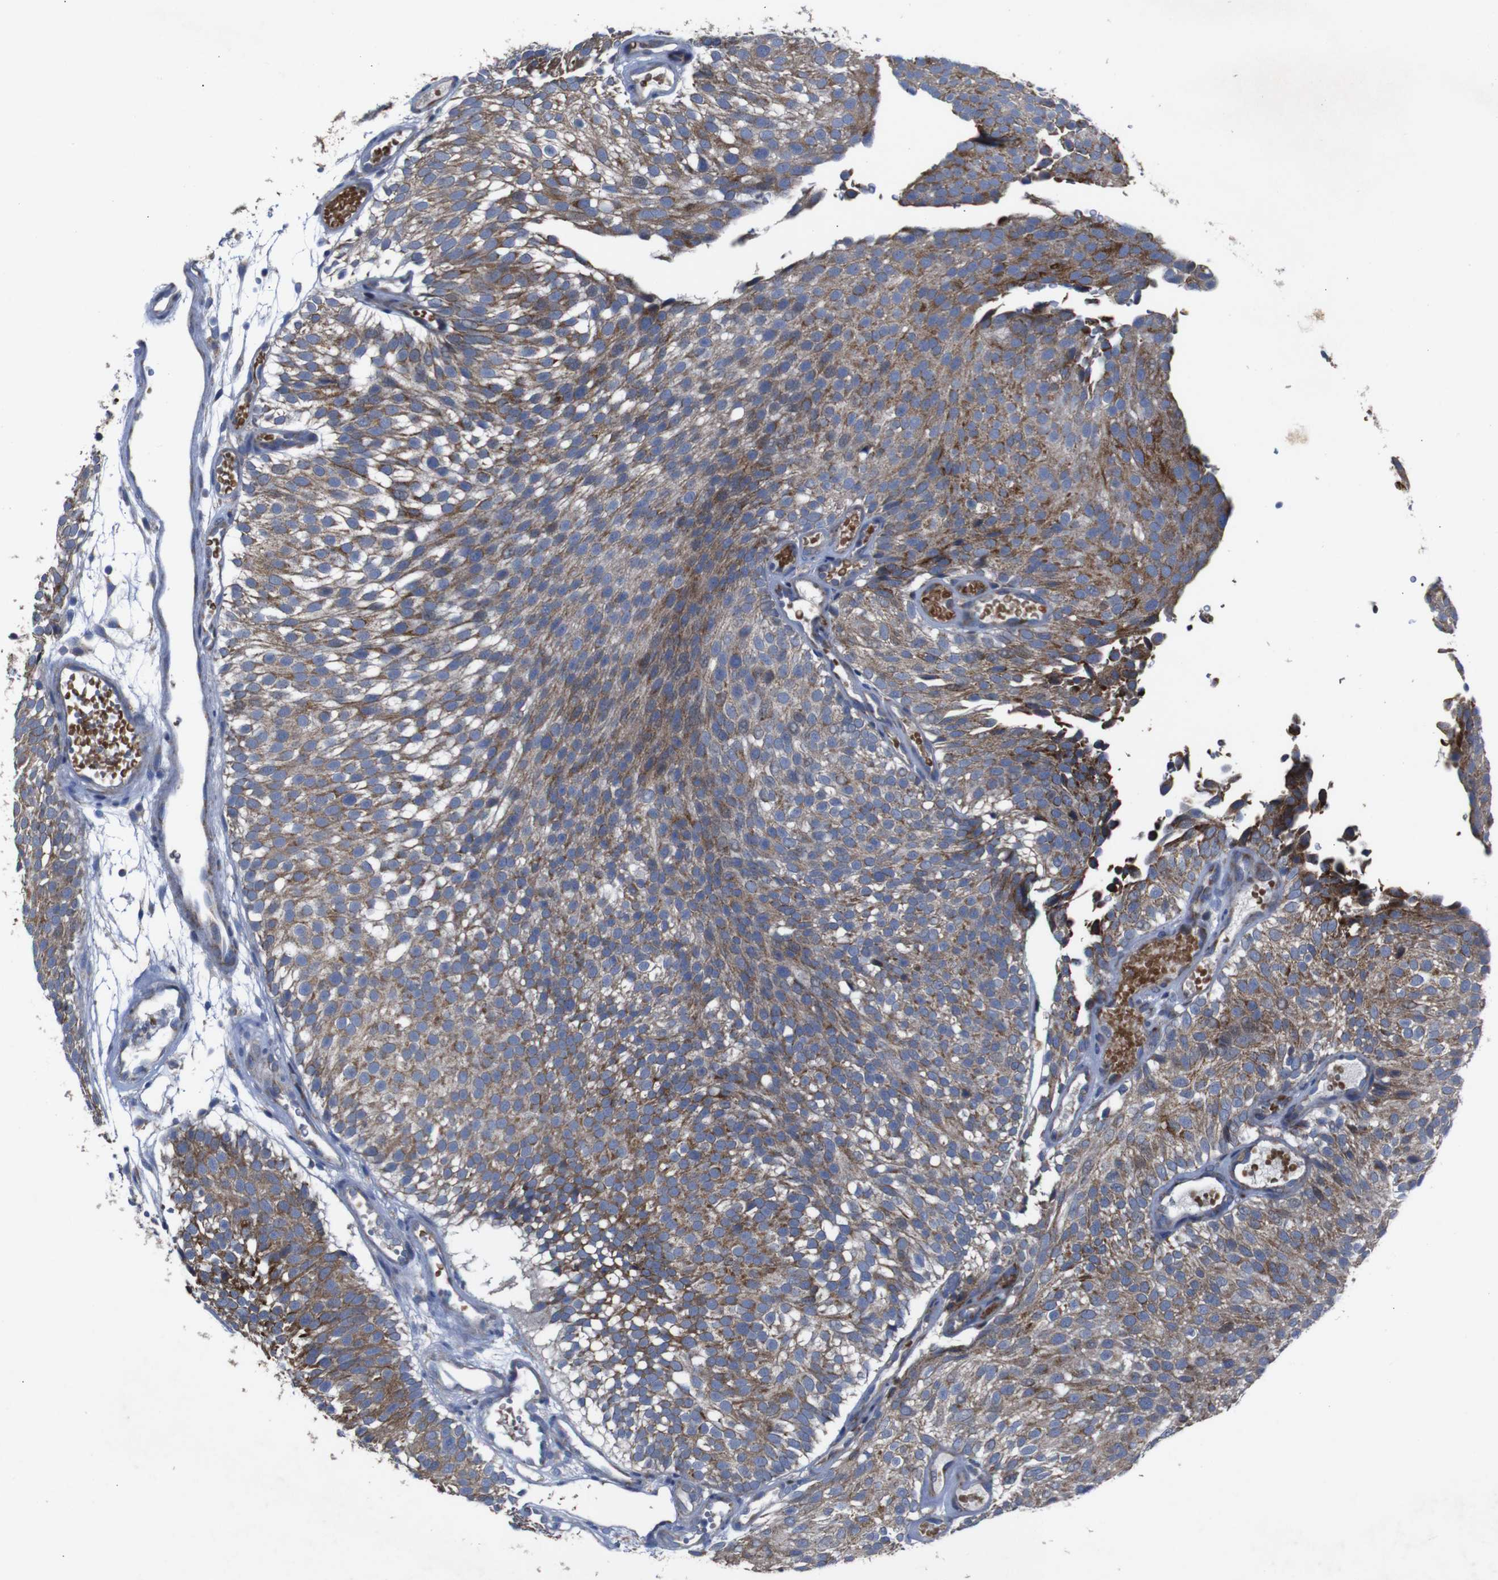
{"staining": {"intensity": "moderate", "quantity": "25%-75%", "location": "cytoplasmic/membranous"}, "tissue": "urothelial cancer", "cell_type": "Tumor cells", "image_type": "cancer", "snomed": [{"axis": "morphology", "description": "Urothelial carcinoma, Low grade"}, {"axis": "topography", "description": "Urinary bladder"}], "caption": "IHC of human urothelial cancer displays medium levels of moderate cytoplasmic/membranous expression in about 25%-75% of tumor cells.", "gene": "CHST10", "patient": {"sex": "male", "age": 78}}